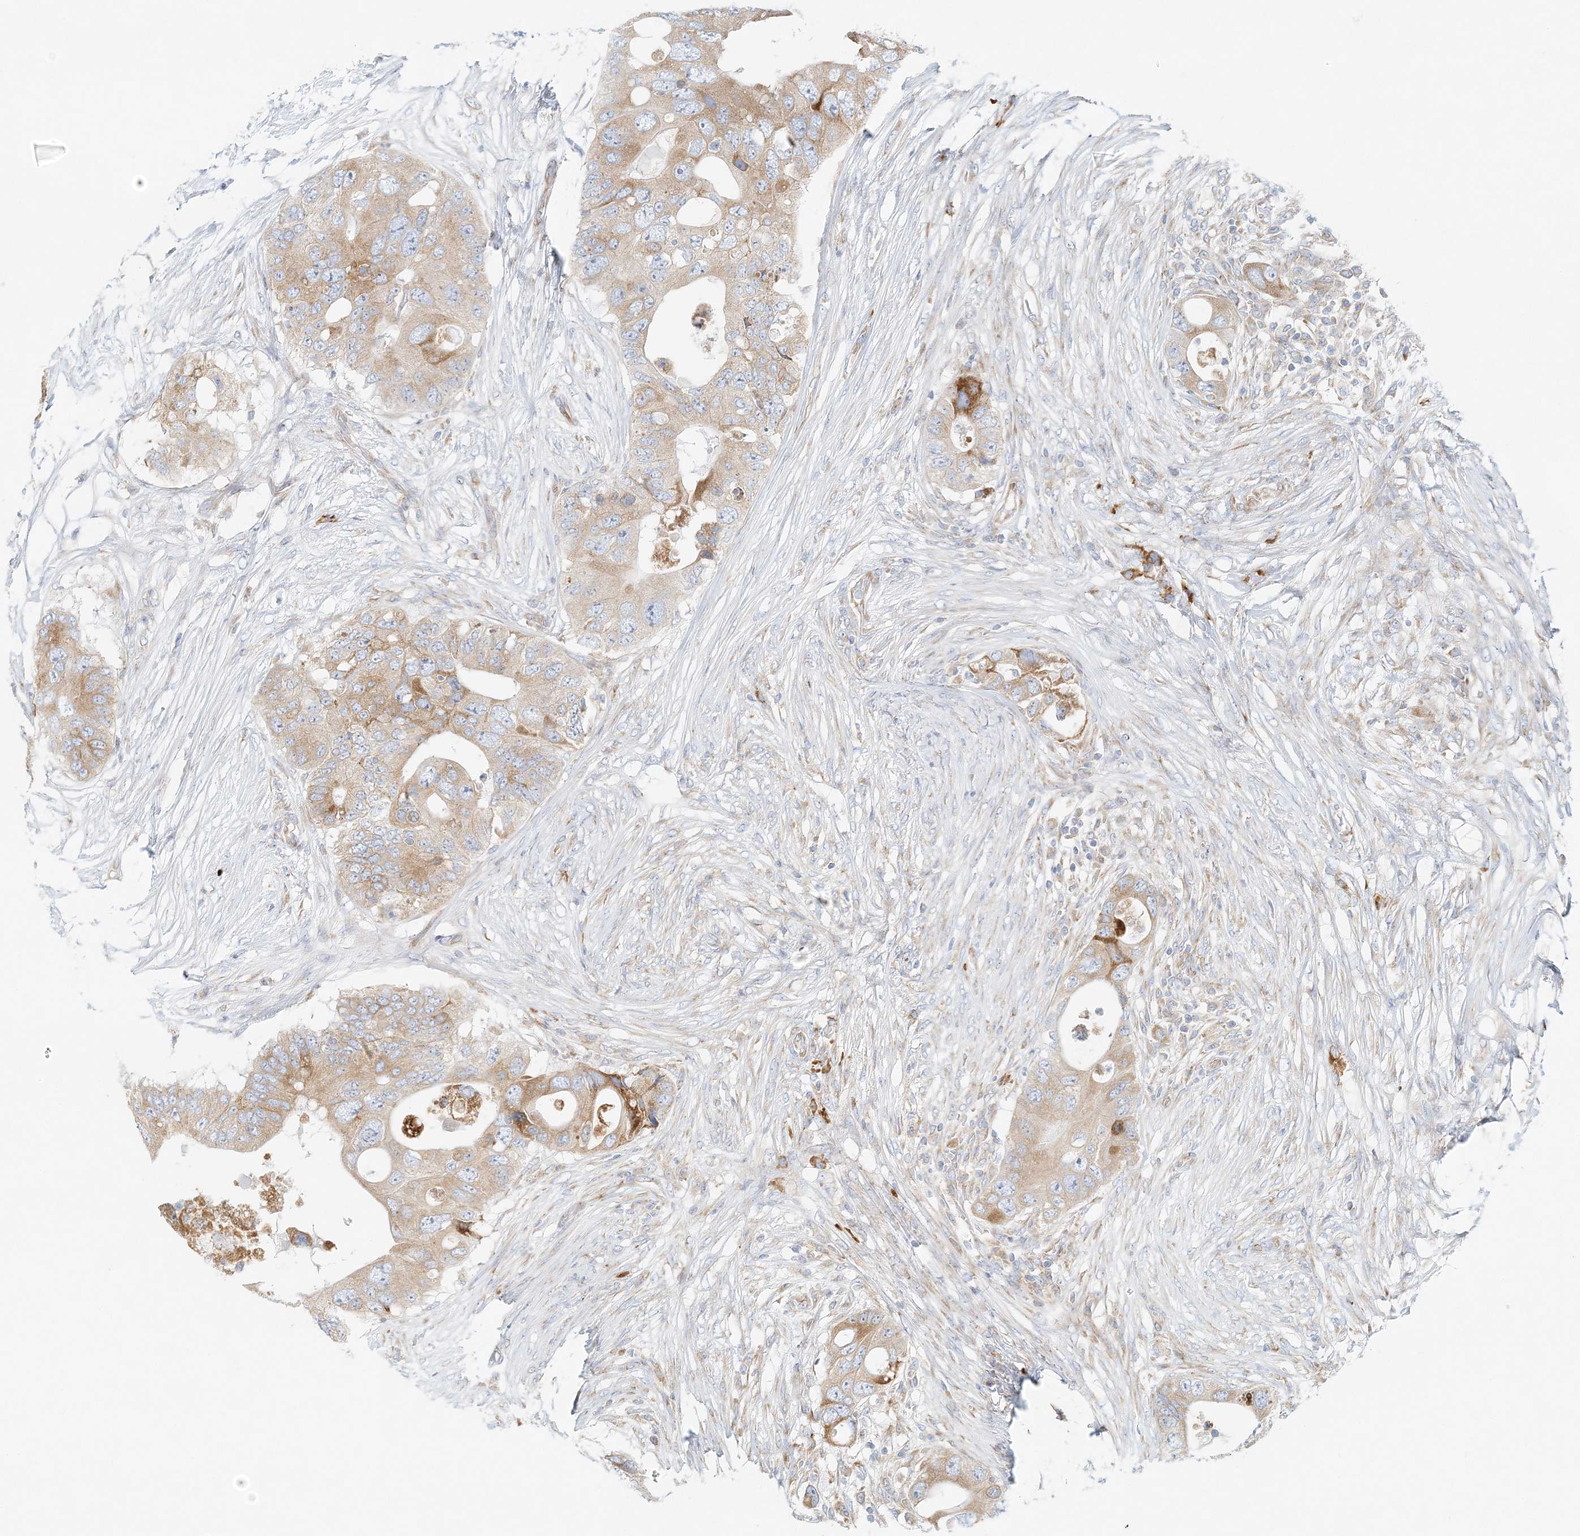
{"staining": {"intensity": "moderate", "quantity": ">75%", "location": "cytoplasmic/membranous"}, "tissue": "colorectal cancer", "cell_type": "Tumor cells", "image_type": "cancer", "snomed": [{"axis": "morphology", "description": "Adenocarcinoma, NOS"}, {"axis": "topography", "description": "Colon"}], "caption": "Colorectal adenocarcinoma was stained to show a protein in brown. There is medium levels of moderate cytoplasmic/membranous positivity in about >75% of tumor cells.", "gene": "STK11IP", "patient": {"sex": "male", "age": 71}}